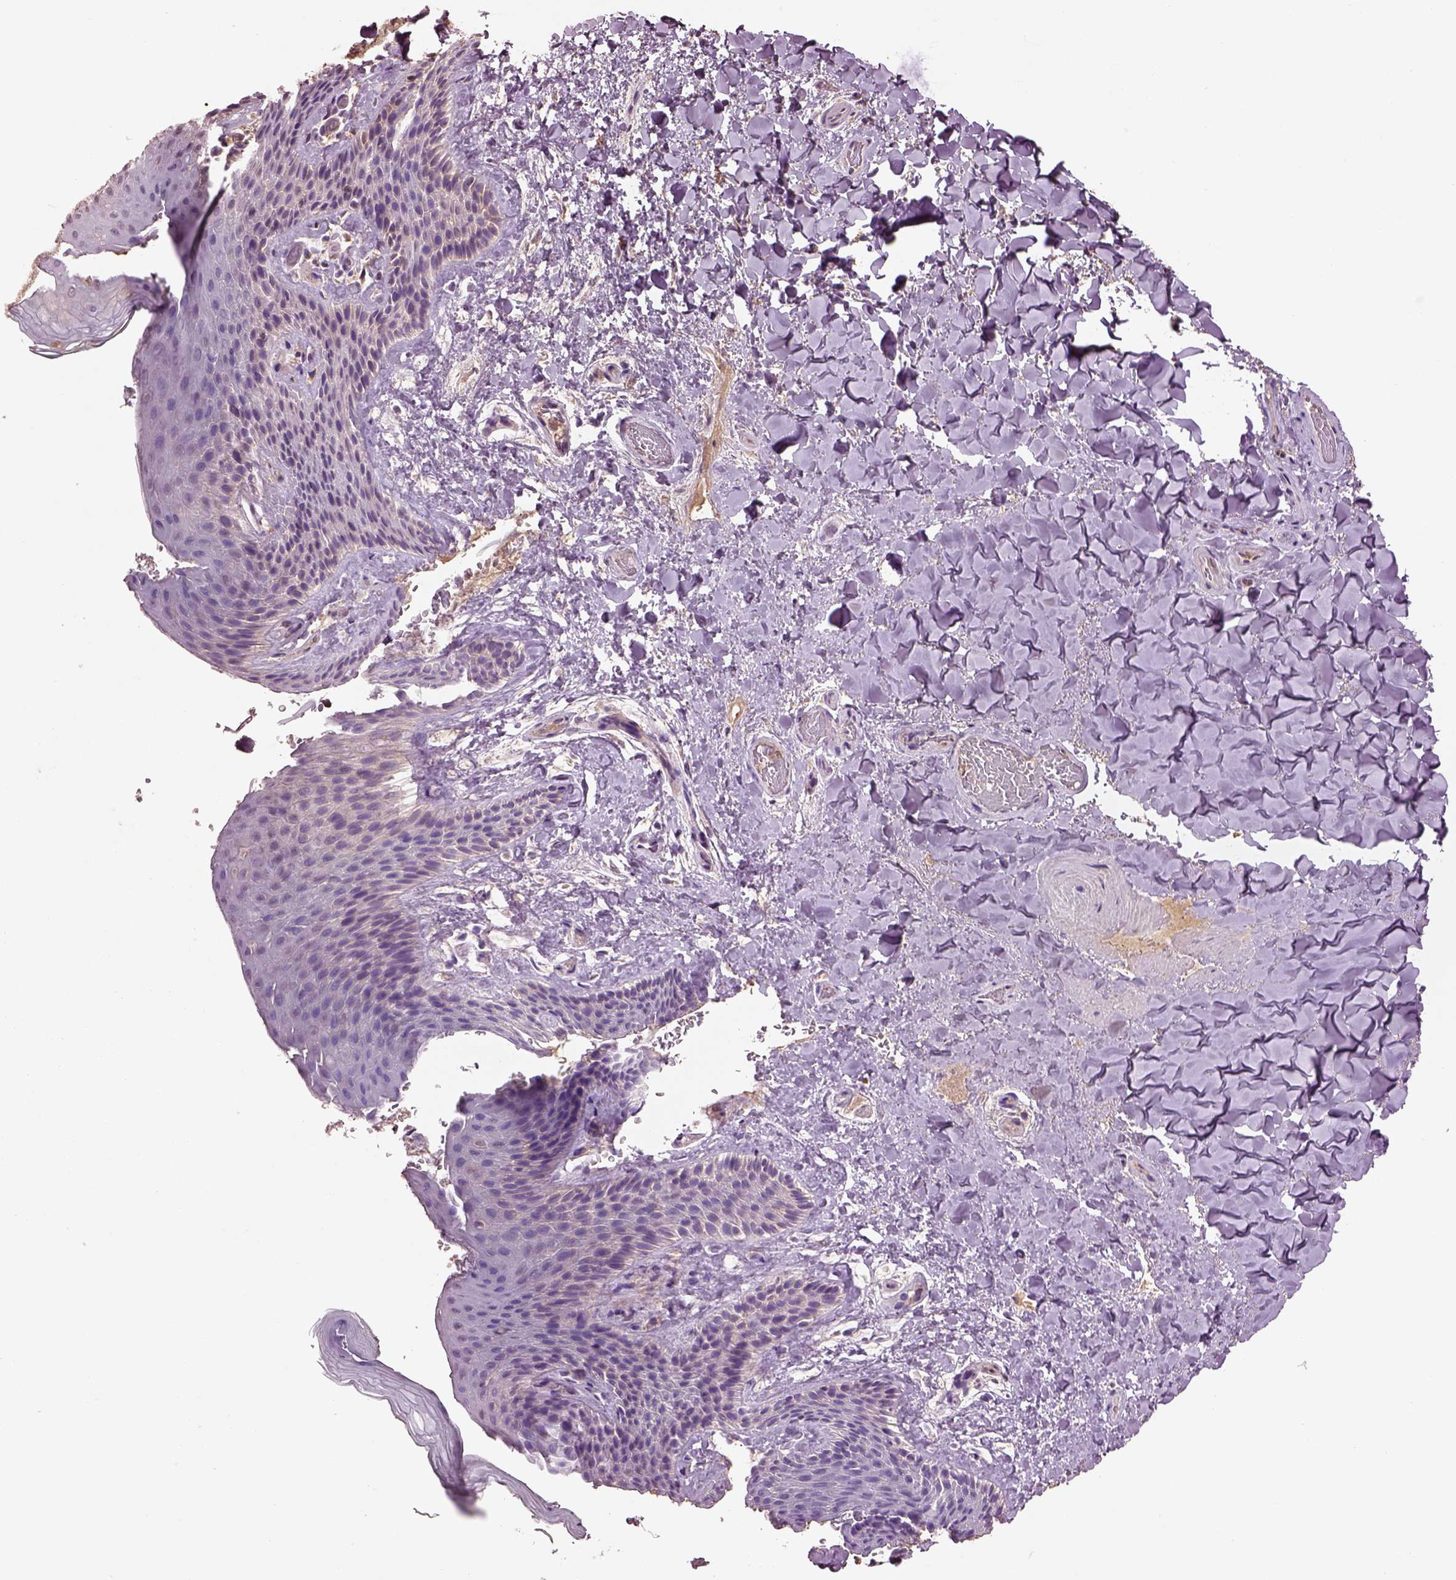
{"staining": {"intensity": "moderate", "quantity": "<25%", "location": "cytoplasmic/membranous"}, "tissue": "skin", "cell_type": "Epidermal cells", "image_type": "normal", "snomed": [{"axis": "morphology", "description": "Normal tissue, NOS"}, {"axis": "topography", "description": "Anal"}], "caption": "High-magnification brightfield microscopy of benign skin stained with DAB (3,3'-diaminobenzidine) (brown) and counterstained with hematoxylin (blue). epidermal cells exhibit moderate cytoplasmic/membranous staining is appreciated in about<25% of cells.", "gene": "MDP1", "patient": {"sex": "male", "age": 36}}